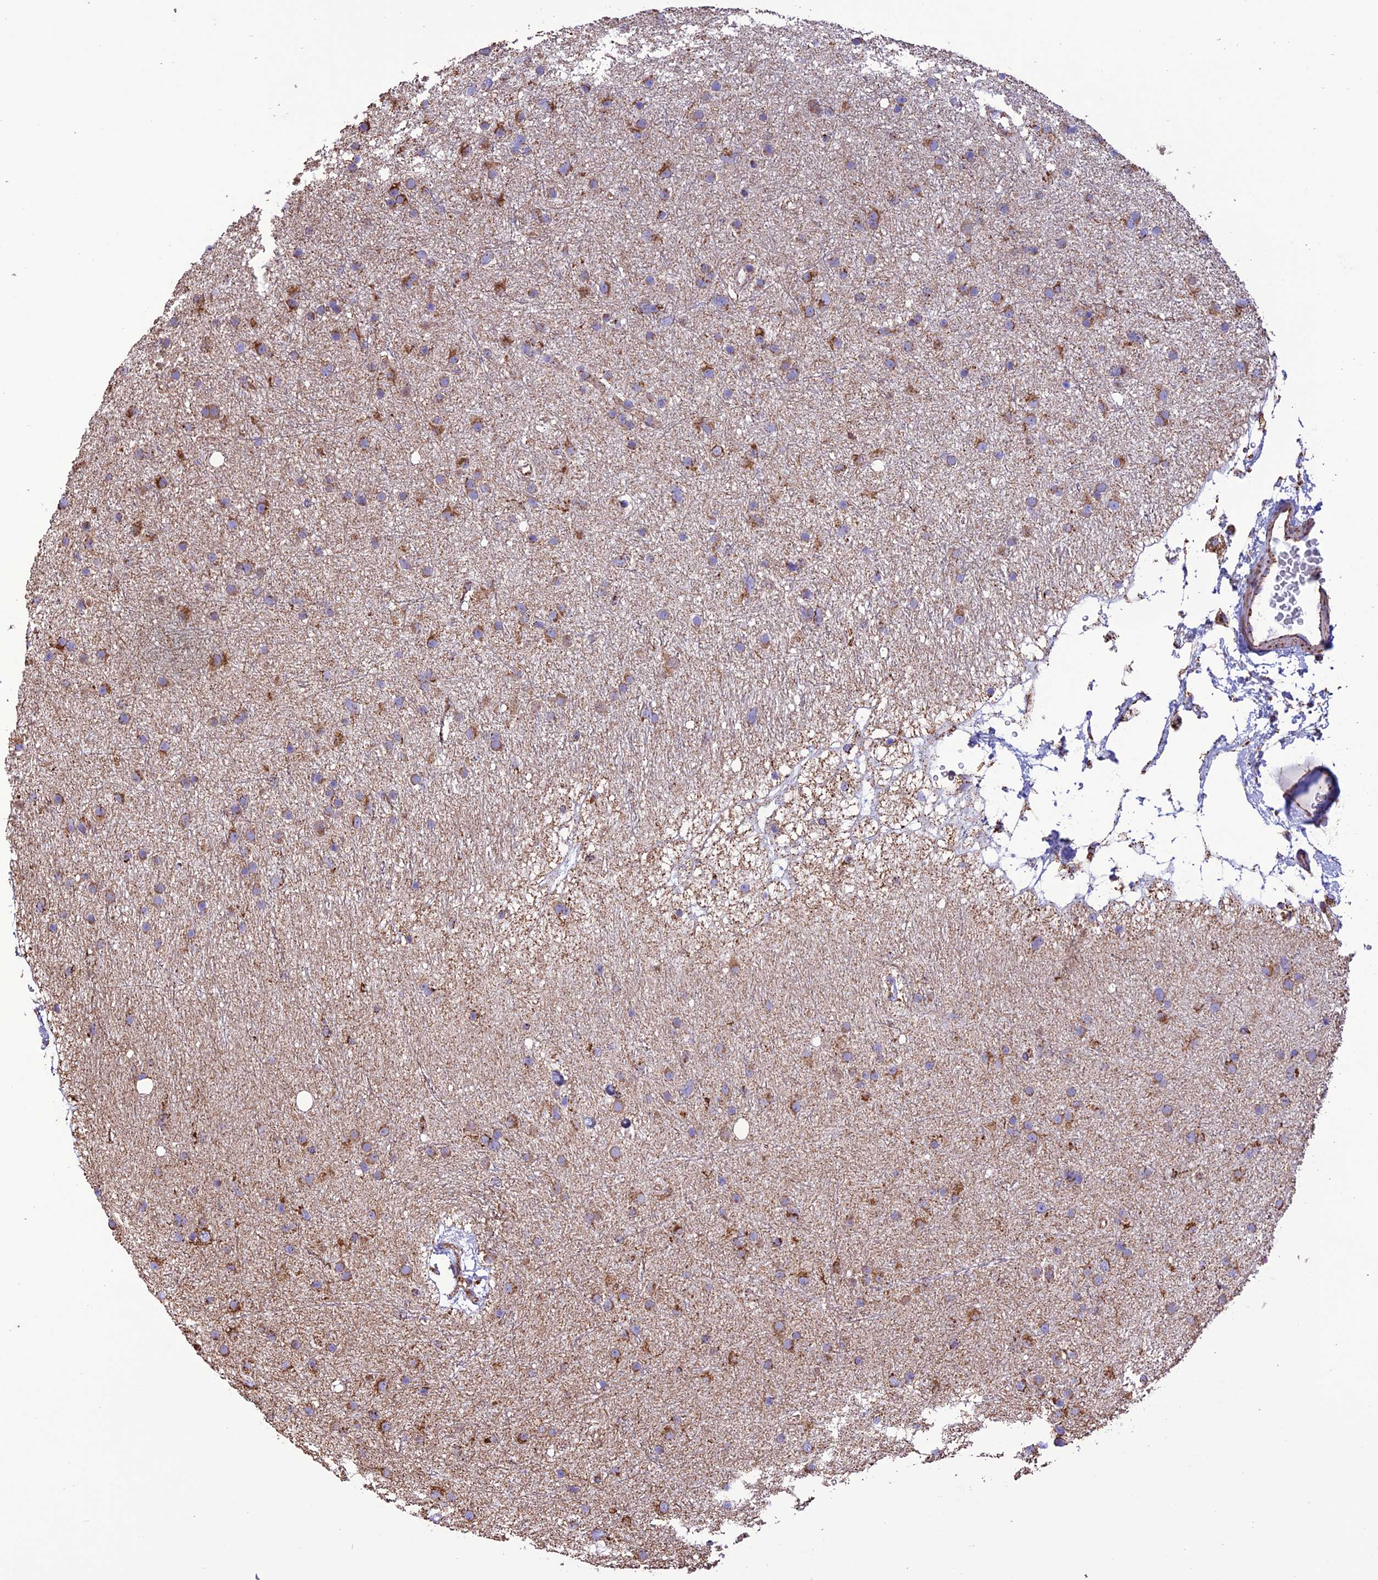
{"staining": {"intensity": "moderate", "quantity": ">75%", "location": "cytoplasmic/membranous"}, "tissue": "glioma", "cell_type": "Tumor cells", "image_type": "cancer", "snomed": [{"axis": "morphology", "description": "Glioma, malignant, Low grade"}, {"axis": "topography", "description": "Cerebral cortex"}], "caption": "DAB immunohistochemical staining of glioma reveals moderate cytoplasmic/membranous protein staining in approximately >75% of tumor cells. The staining is performed using DAB (3,3'-diaminobenzidine) brown chromogen to label protein expression. The nuclei are counter-stained blue using hematoxylin.", "gene": "NDUFAF1", "patient": {"sex": "female", "age": 39}}